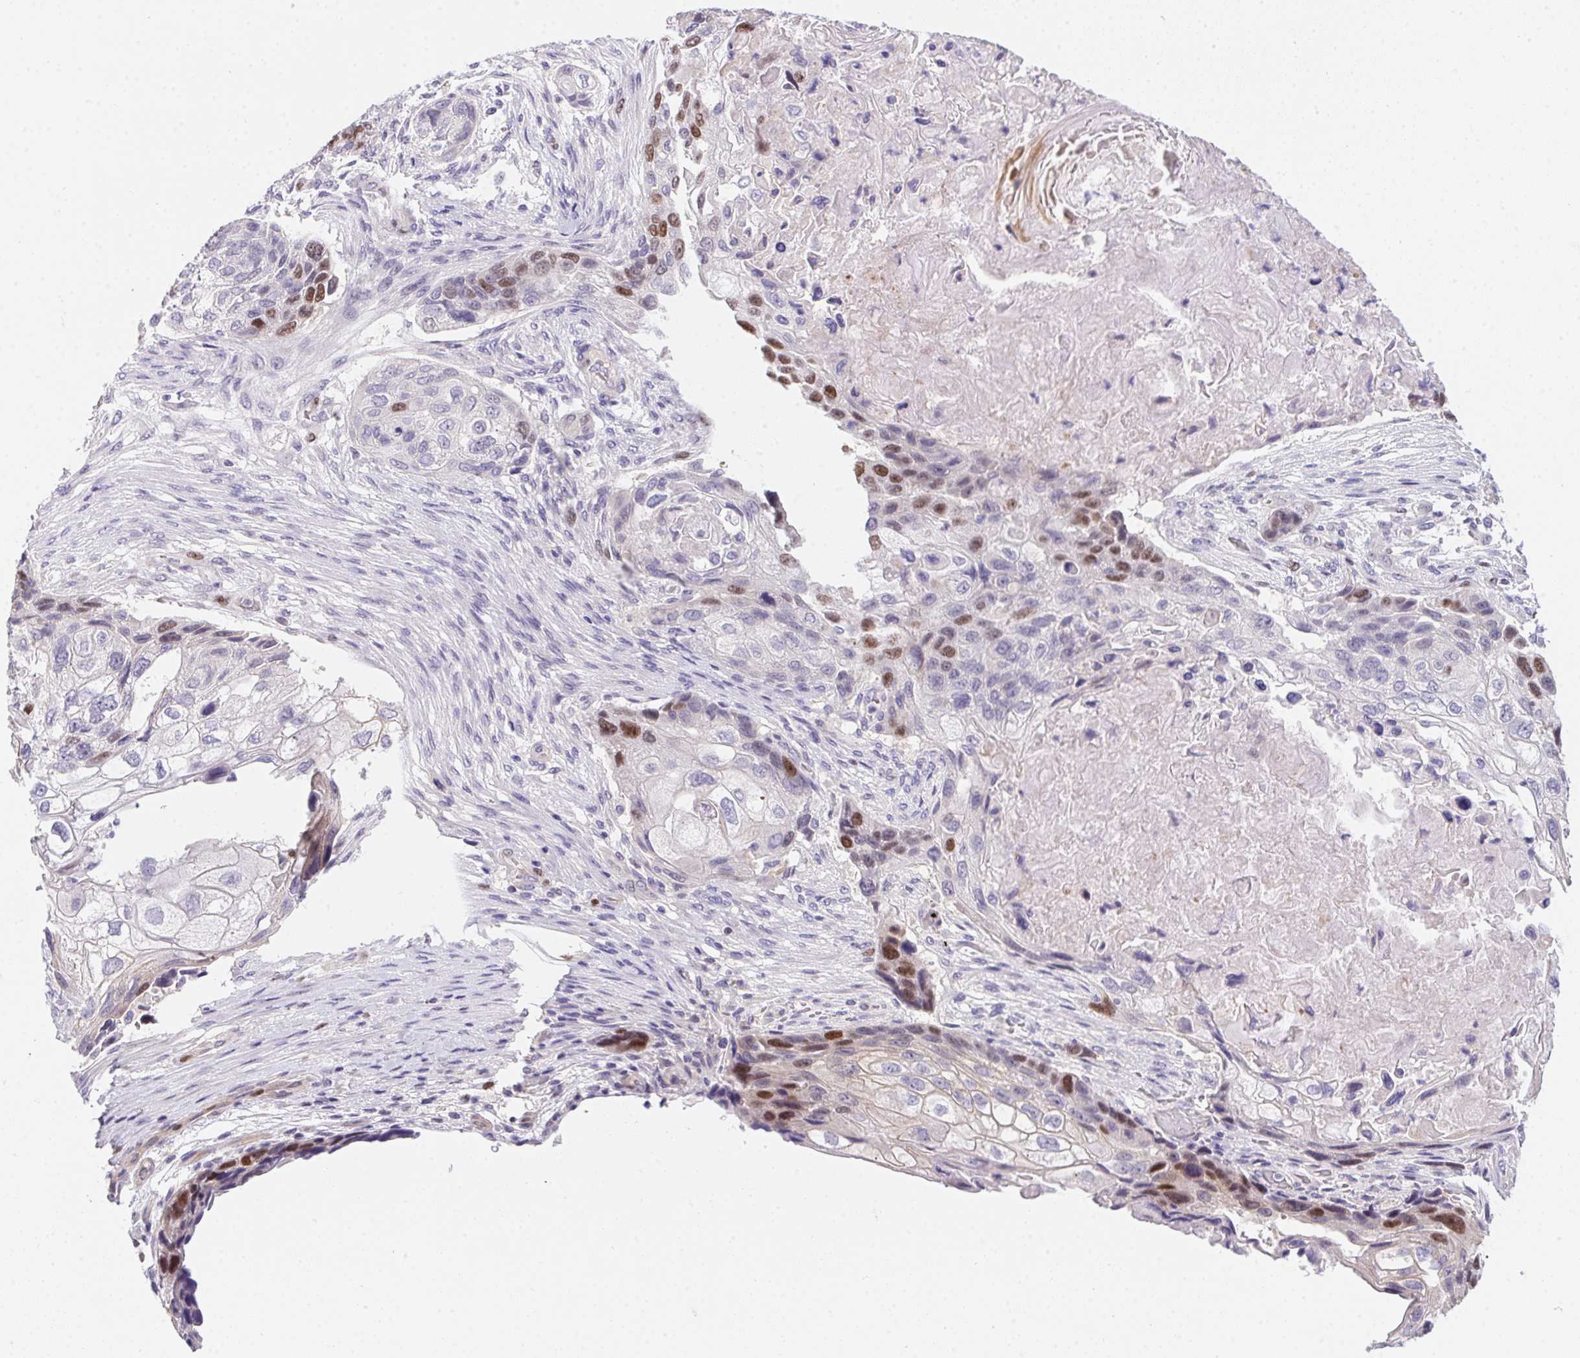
{"staining": {"intensity": "moderate", "quantity": "<25%", "location": "nuclear"}, "tissue": "lung cancer", "cell_type": "Tumor cells", "image_type": "cancer", "snomed": [{"axis": "morphology", "description": "Squamous cell carcinoma, NOS"}, {"axis": "topography", "description": "Lung"}], "caption": "Lung cancer (squamous cell carcinoma) stained for a protein reveals moderate nuclear positivity in tumor cells. (Stains: DAB (3,3'-diaminobenzidine) in brown, nuclei in blue, Microscopy: brightfield microscopy at high magnification).", "gene": "HELLS", "patient": {"sex": "male", "age": 69}}